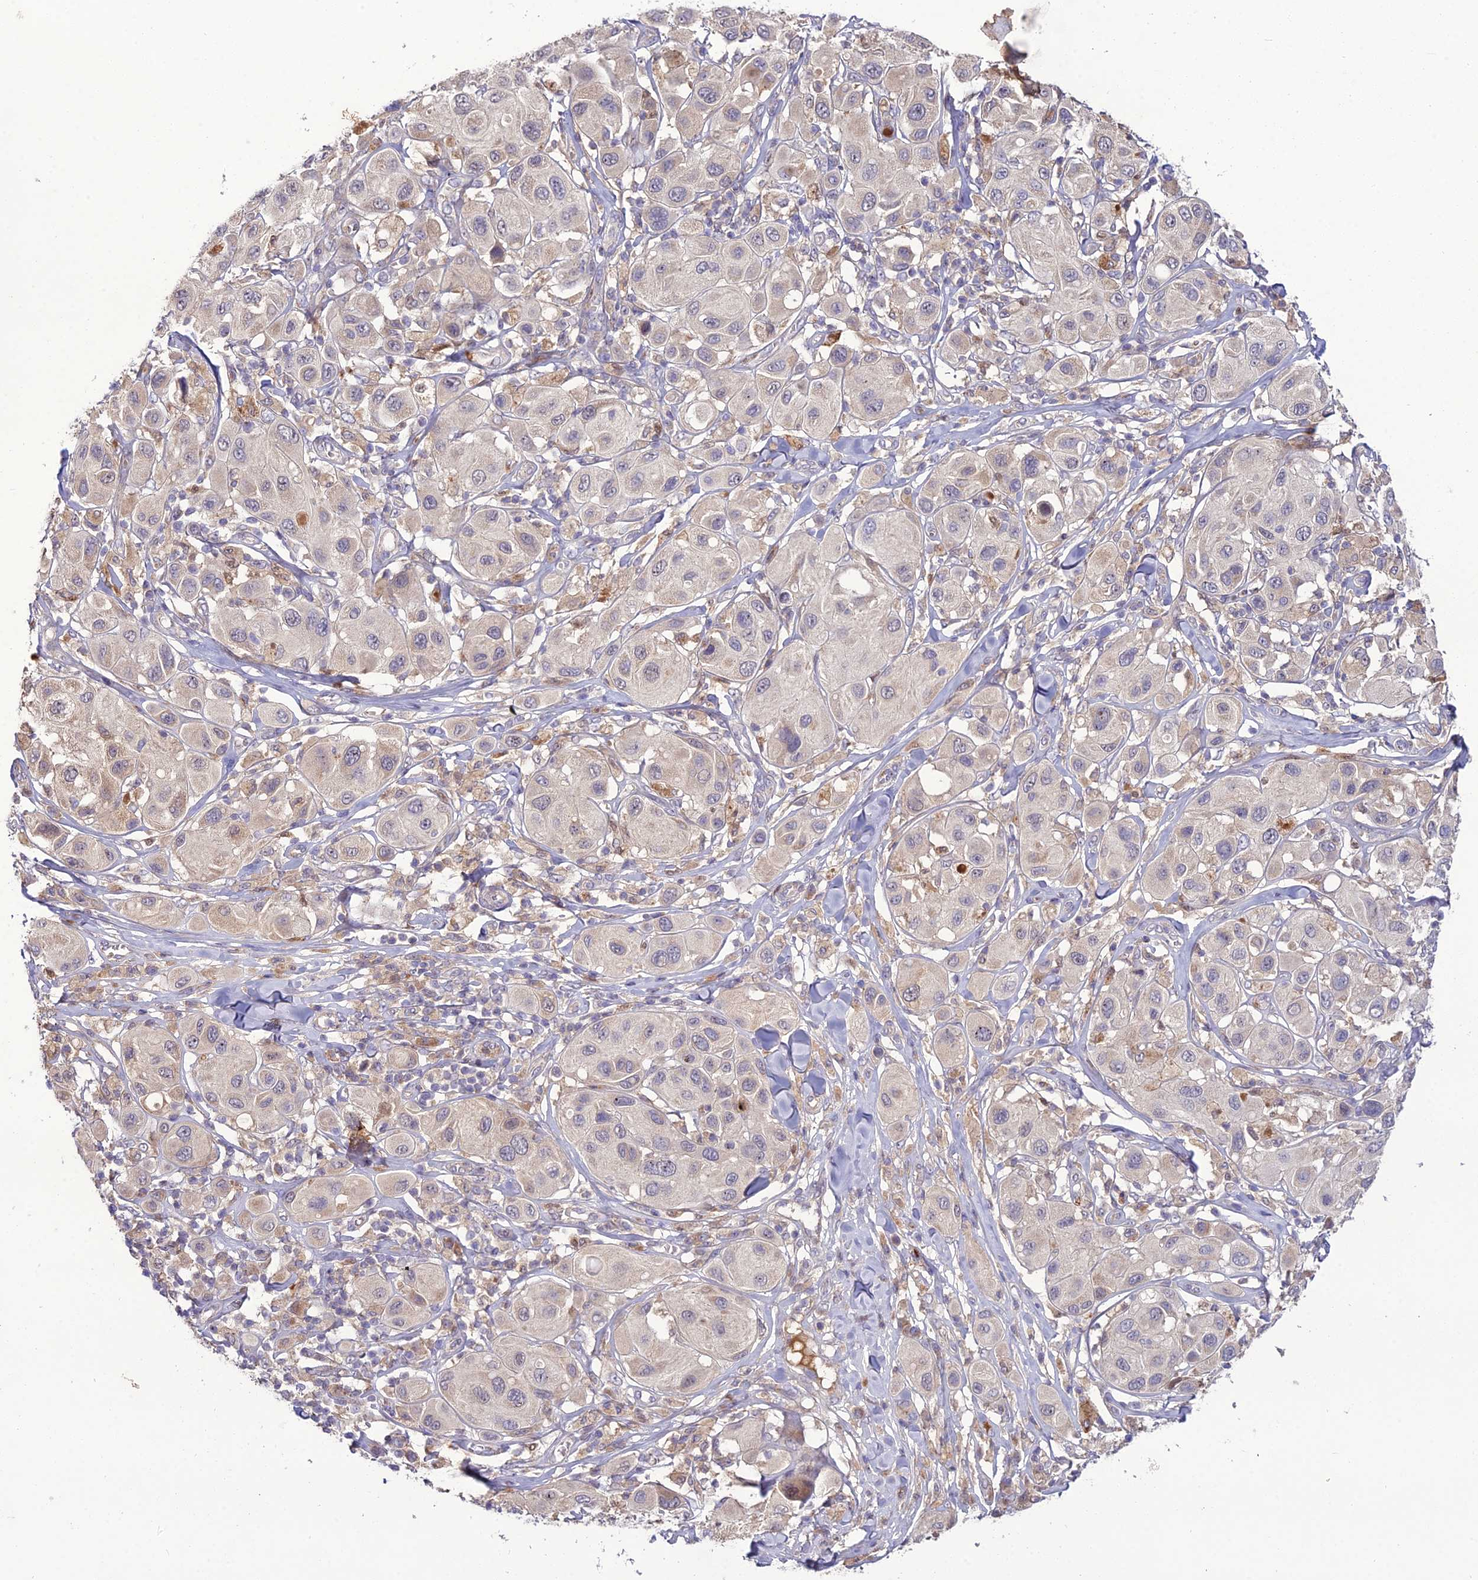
{"staining": {"intensity": "negative", "quantity": "none", "location": "none"}, "tissue": "melanoma", "cell_type": "Tumor cells", "image_type": "cancer", "snomed": [{"axis": "morphology", "description": "Malignant melanoma, Metastatic site"}, {"axis": "topography", "description": "Skin"}], "caption": "Immunohistochemistry (IHC) of malignant melanoma (metastatic site) demonstrates no expression in tumor cells. Brightfield microscopy of immunohistochemistry stained with DAB (brown) and hematoxylin (blue), captured at high magnification.", "gene": "EID2", "patient": {"sex": "male", "age": 41}}